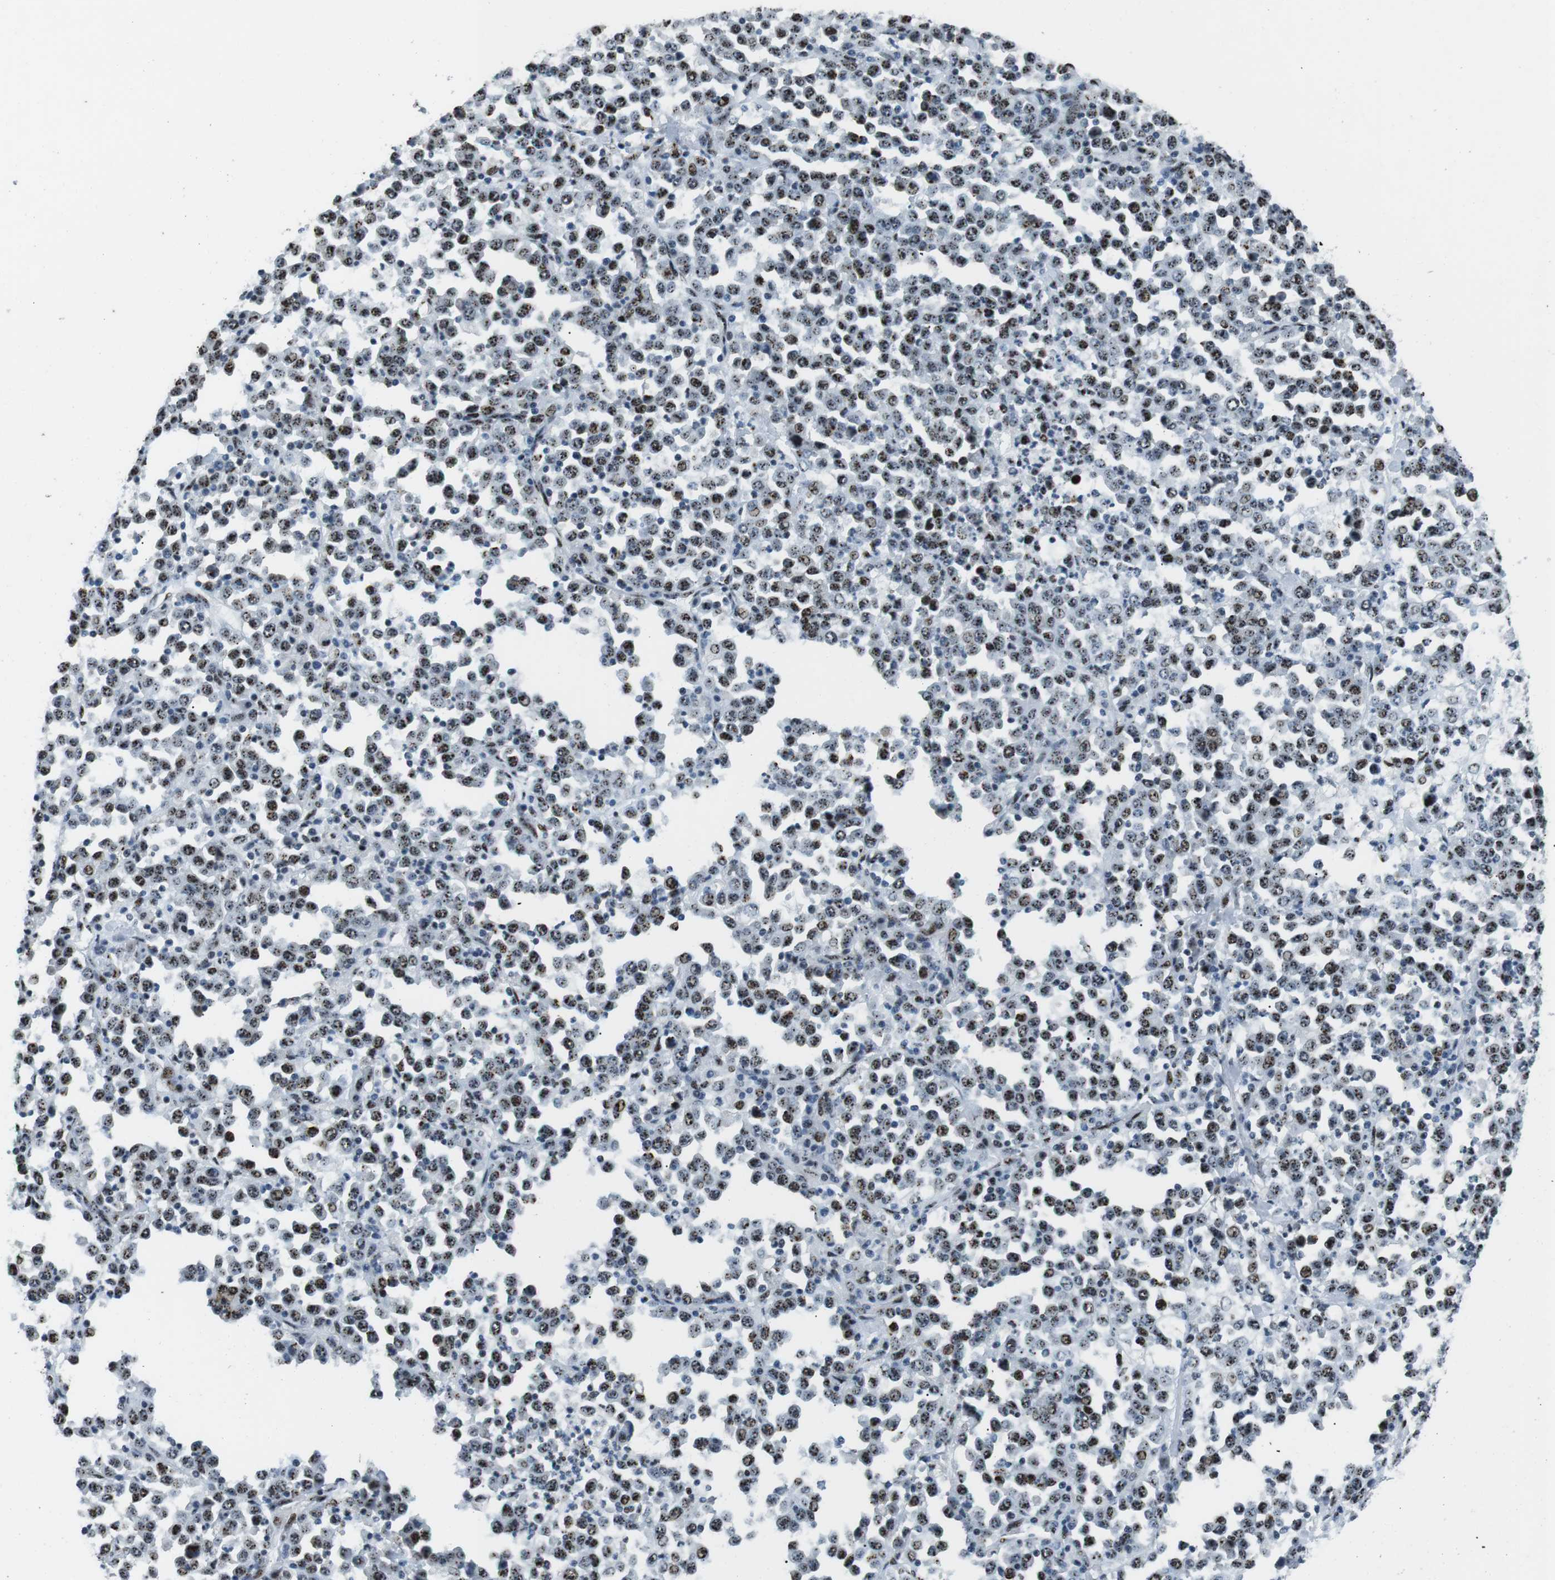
{"staining": {"intensity": "moderate", "quantity": ">75%", "location": "nuclear"}, "tissue": "stomach cancer", "cell_type": "Tumor cells", "image_type": "cancer", "snomed": [{"axis": "morphology", "description": "Normal tissue, NOS"}, {"axis": "morphology", "description": "Adenocarcinoma, NOS"}, {"axis": "topography", "description": "Stomach, upper"}, {"axis": "topography", "description": "Stomach"}], "caption": "An IHC image of tumor tissue is shown. Protein staining in brown shows moderate nuclear positivity in stomach cancer (adenocarcinoma) within tumor cells.", "gene": "PML", "patient": {"sex": "male", "age": 59}}